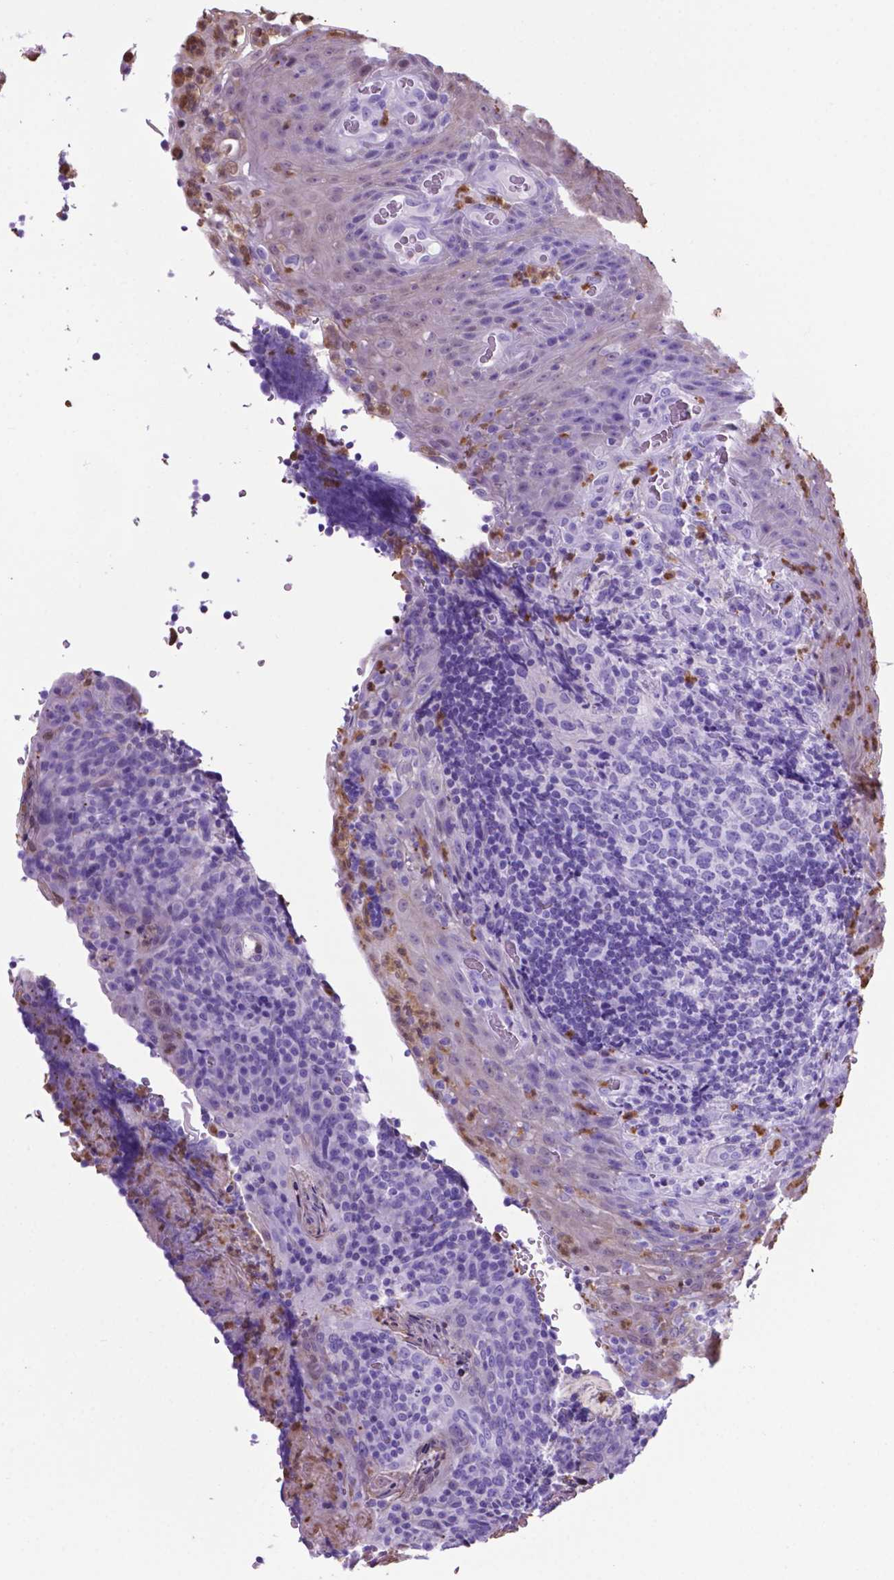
{"staining": {"intensity": "negative", "quantity": "none", "location": "none"}, "tissue": "tonsil", "cell_type": "Germinal center cells", "image_type": "normal", "snomed": [{"axis": "morphology", "description": "Normal tissue, NOS"}, {"axis": "topography", "description": "Tonsil"}], "caption": "DAB immunohistochemical staining of benign tonsil demonstrates no significant positivity in germinal center cells. Nuclei are stained in blue.", "gene": "LZTR1", "patient": {"sex": "male", "age": 17}}